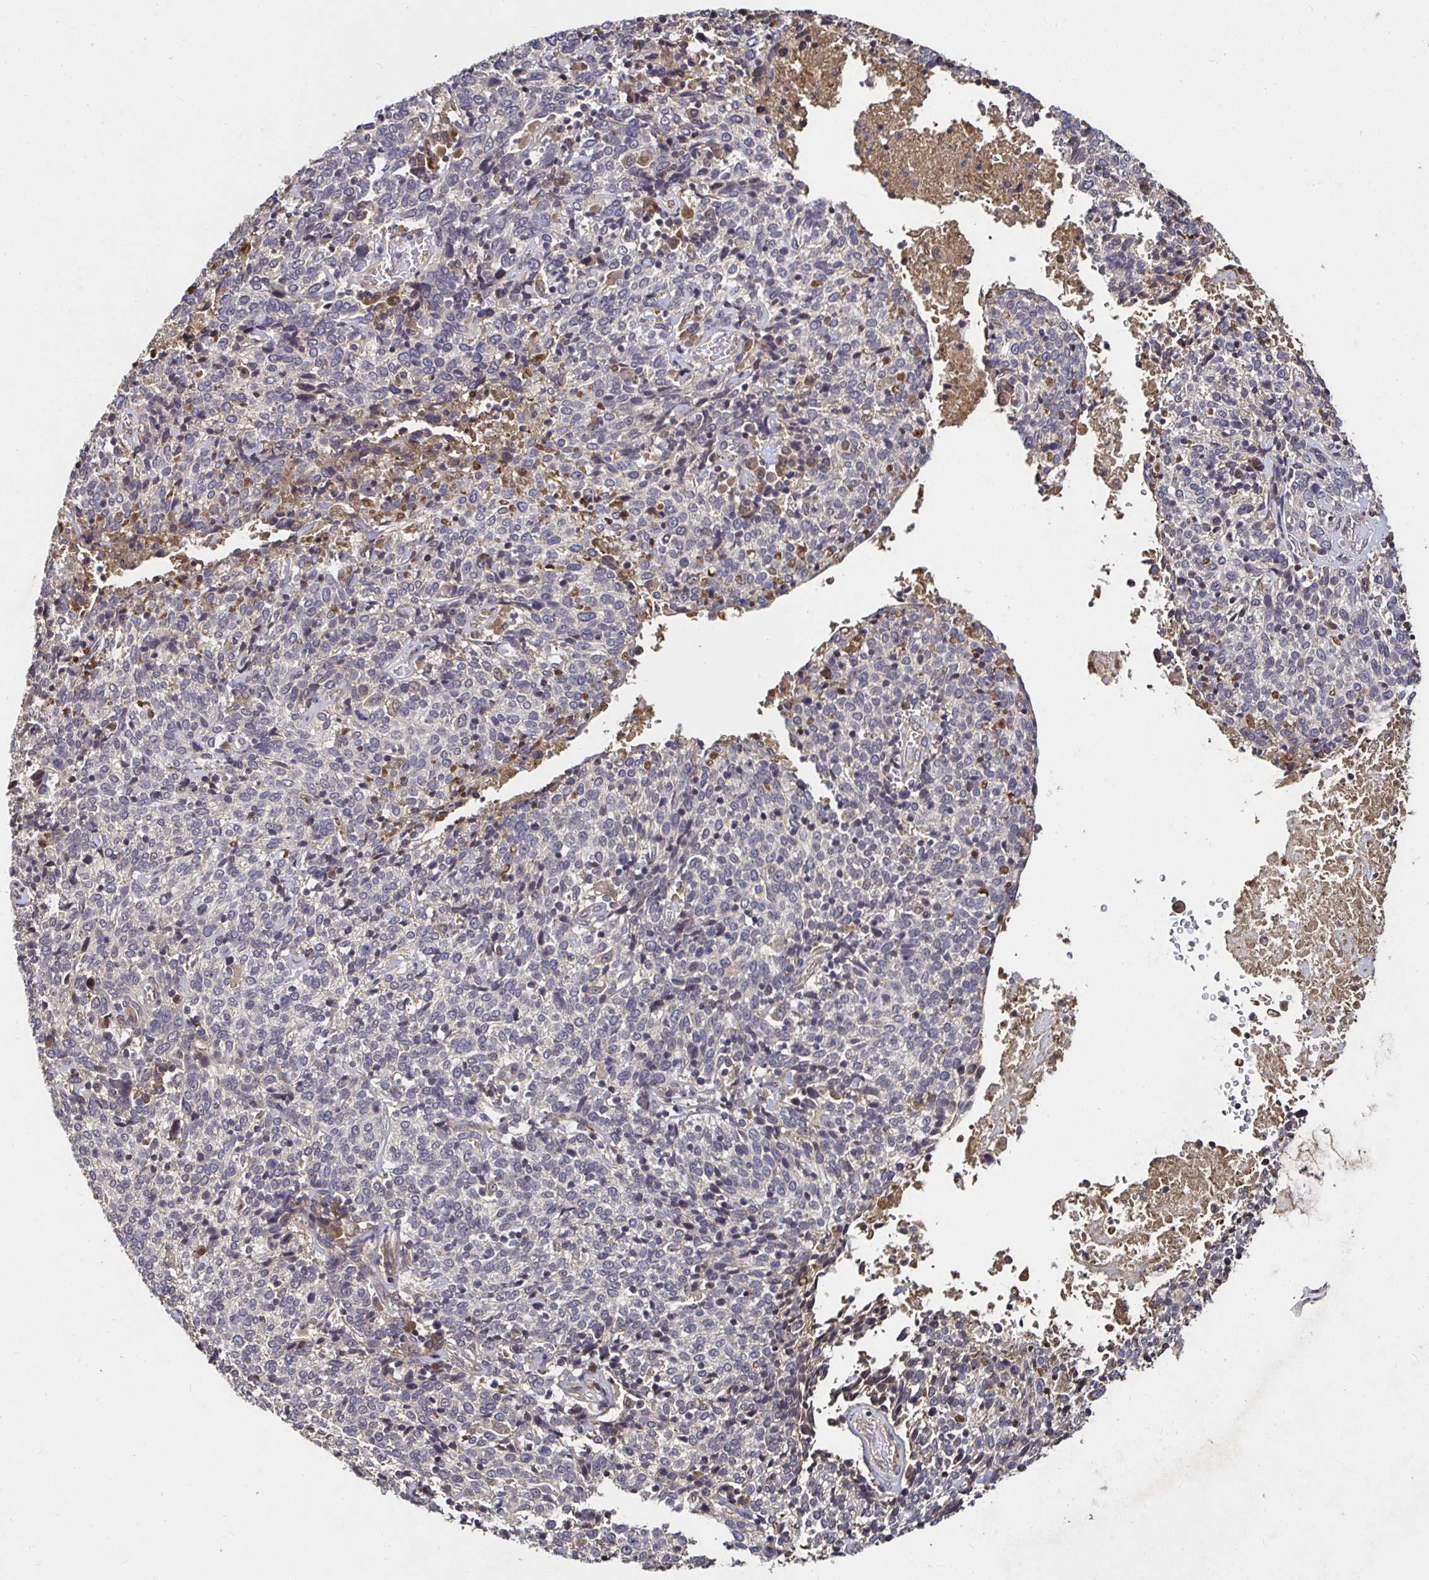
{"staining": {"intensity": "negative", "quantity": "none", "location": "none"}, "tissue": "cervical cancer", "cell_type": "Tumor cells", "image_type": "cancer", "snomed": [{"axis": "morphology", "description": "Squamous cell carcinoma, NOS"}, {"axis": "topography", "description": "Cervix"}], "caption": "There is no significant staining in tumor cells of cervical cancer.", "gene": "SMYD3", "patient": {"sex": "female", "age": 46}}